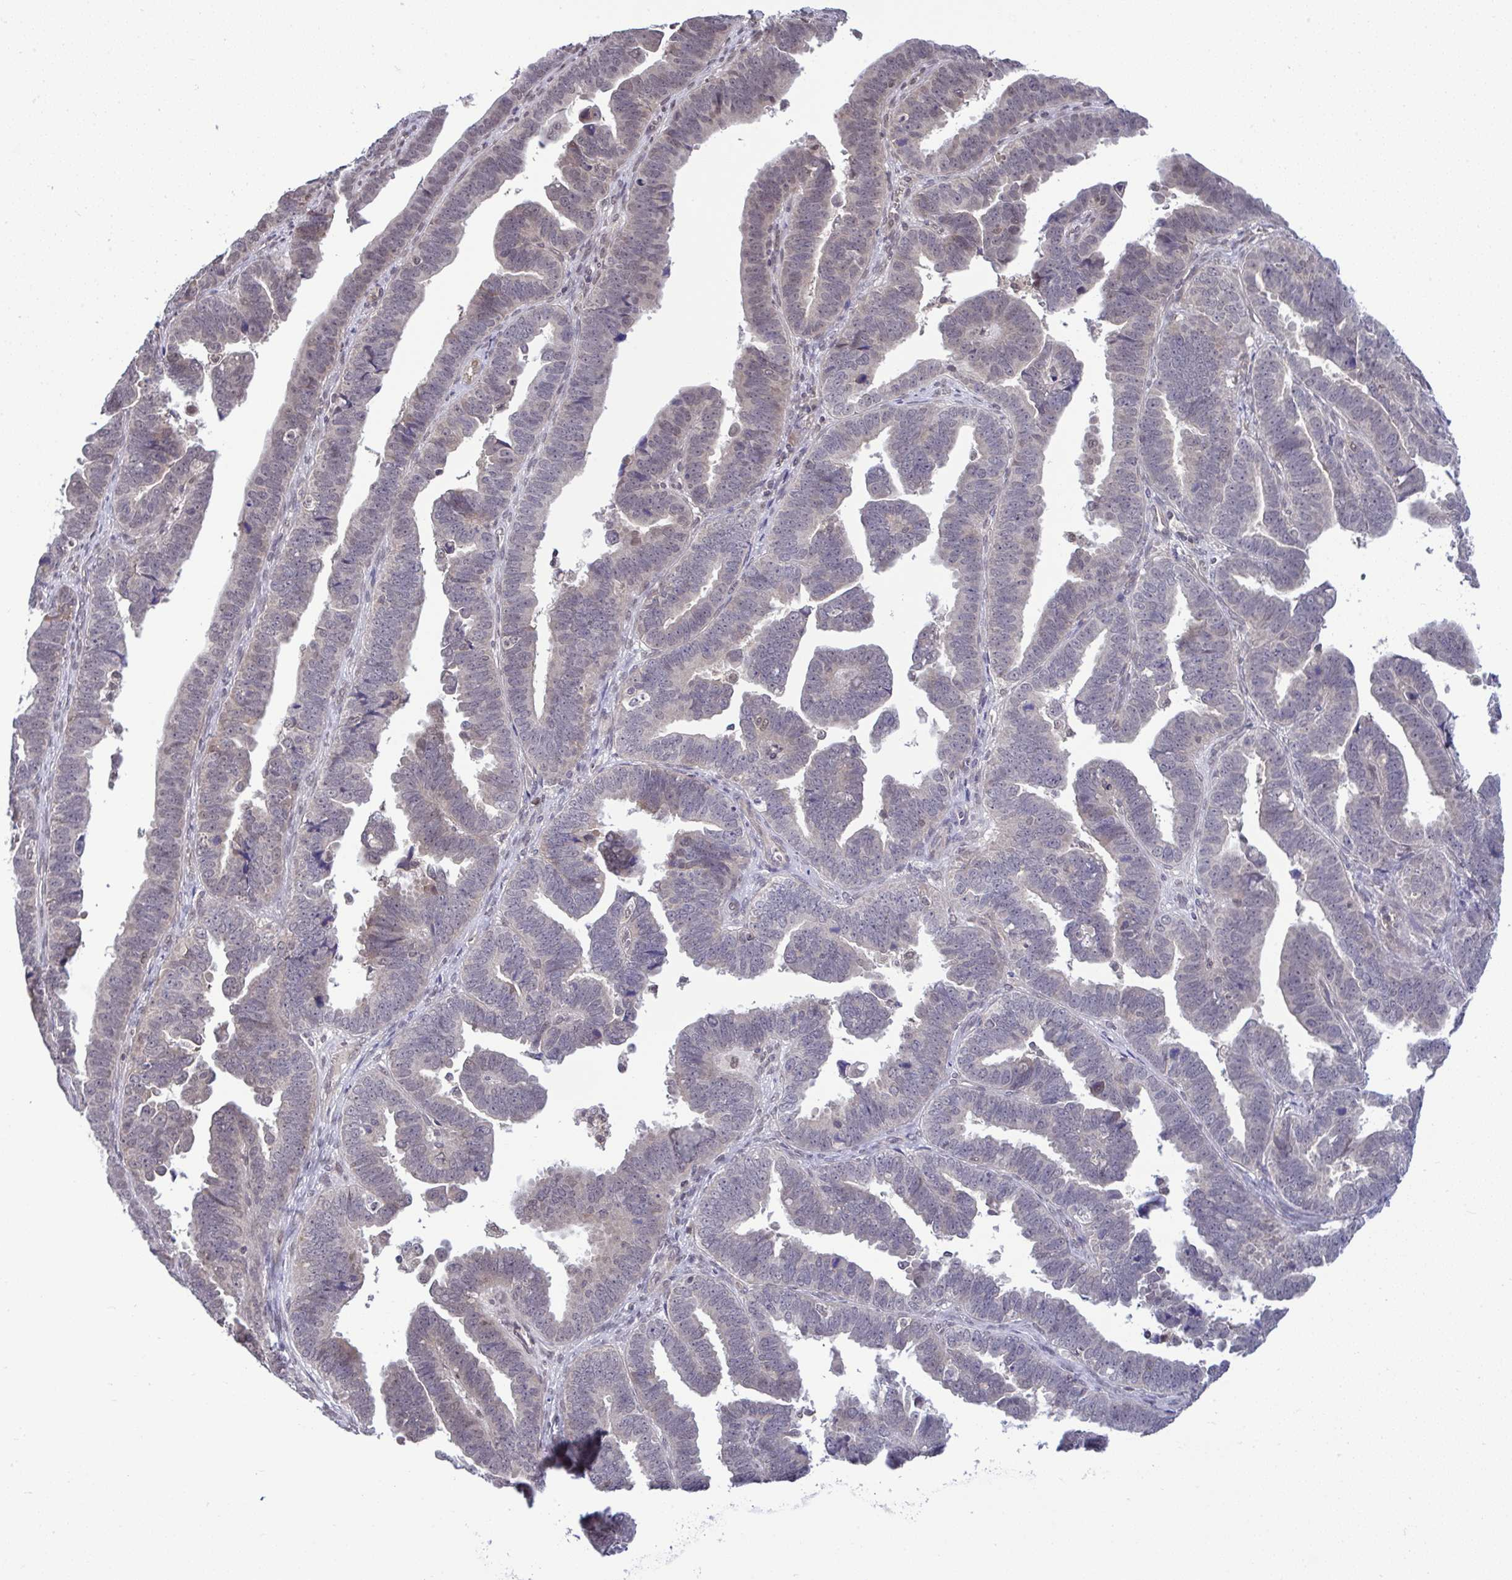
{"staining": {"intensity": "weak", "quantity": "<25%", "location": "nuclear"}, "tissue": "endometrial cancer", "cell_type": "Tumor cells", "image_type": "cancer", "snomed": [{"axis": "morphology", "description": "Adenocarcinoma, NOS"}, {"axis": "topography", "description": "Endometrium"}], "caption": "This micrograph is of endometrial adenocarcinoma stained with immunohistochemistry (IHC) to label a protein in brown with the nuclei are counter-stained blue. There is no expression in tumor cells.", "gene": "C9orf64", "patient": {"sex": "female", "age": 75}}